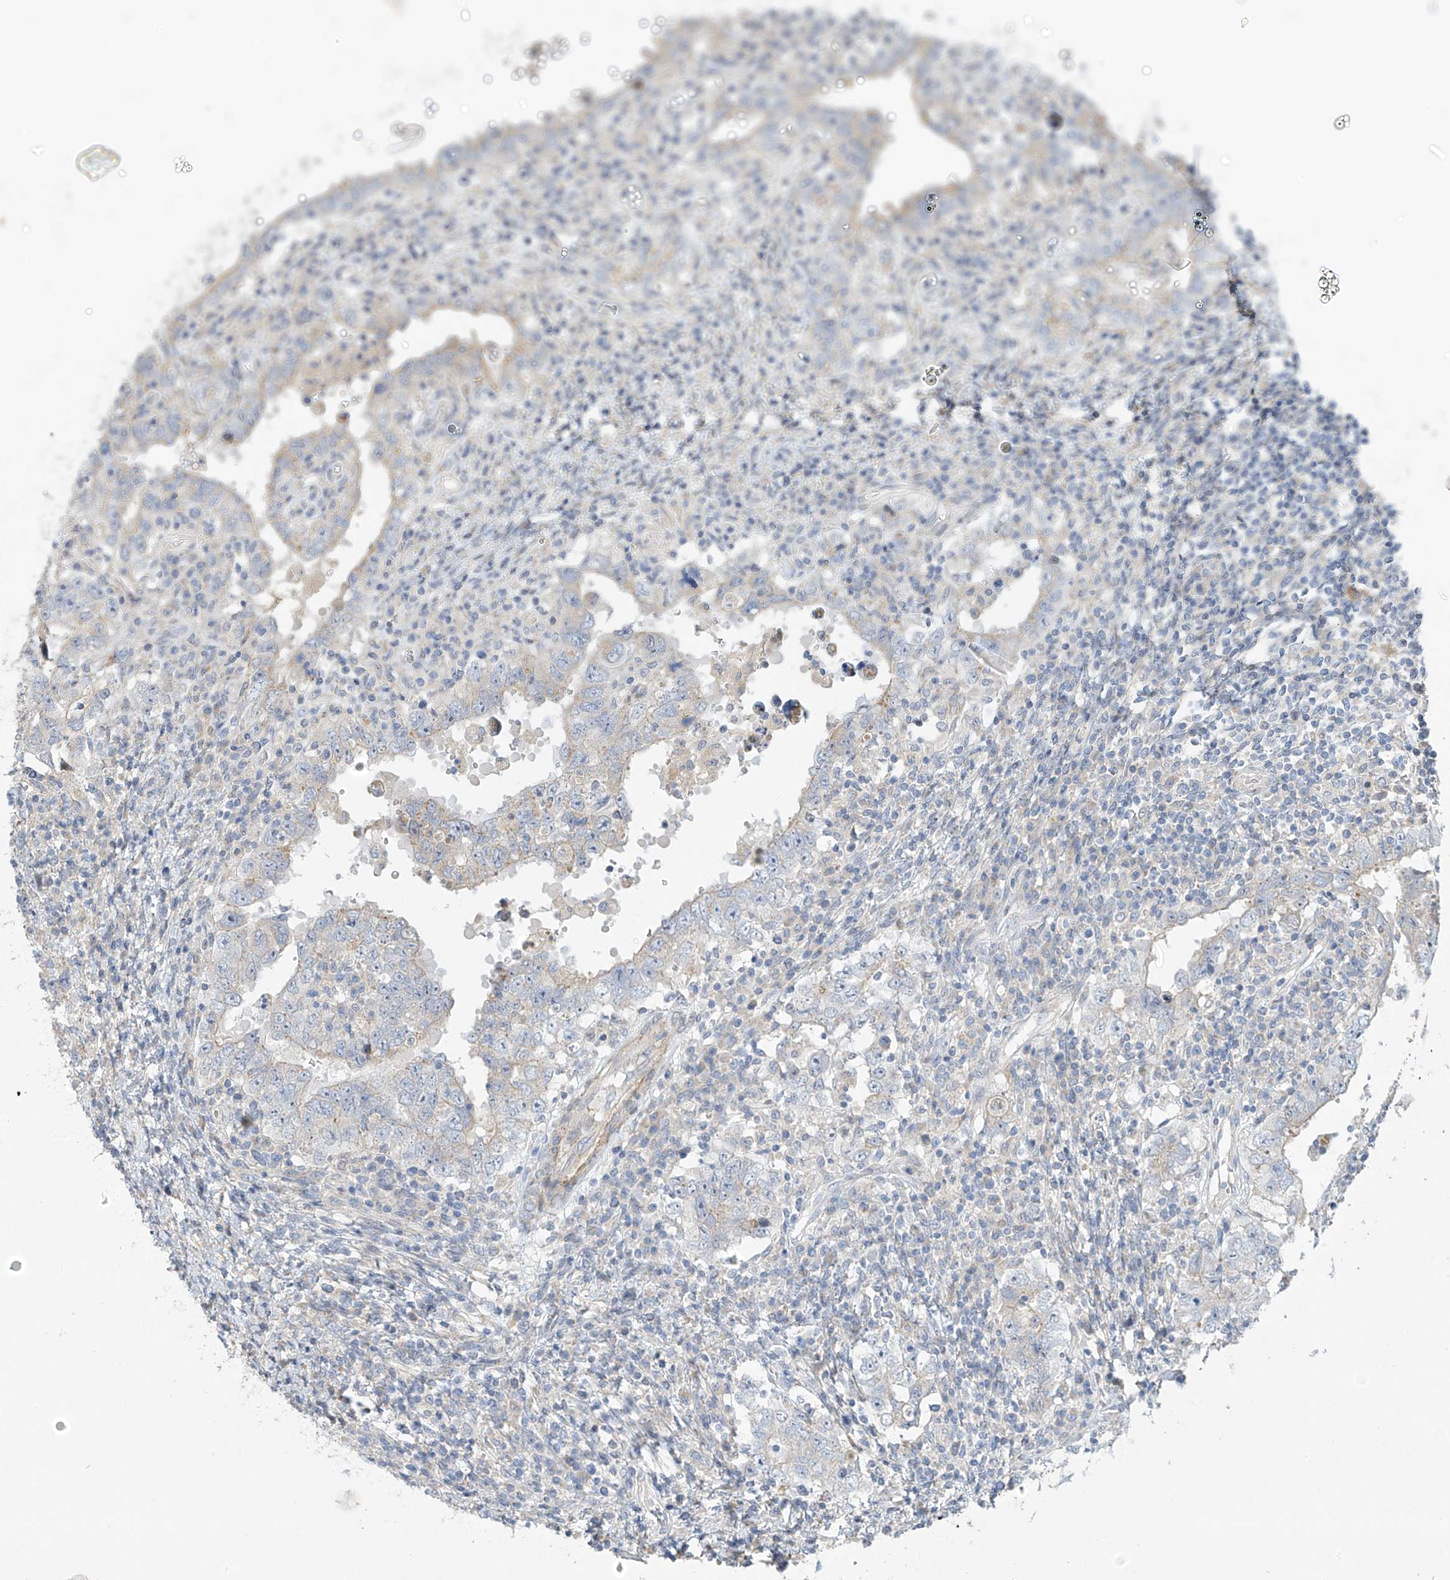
{"staining": {"intensity": "negative", "quantity": "none", "location": "none"}, "tissue": "testis cancer", "cell_type": "Tumor cells", "image_type": "cancer", "snomed": [{"axis": "morphology", "description": "Carcinoma, Embryonal, NOS"}, {"axis": "topography", "description": "Testis"}], "caption": "Tumor cells are negative for protein expression in human embryonal carcinoma (testis).", "gene": "ZNF641", "patient": {"sex": "male", "age": 26}}